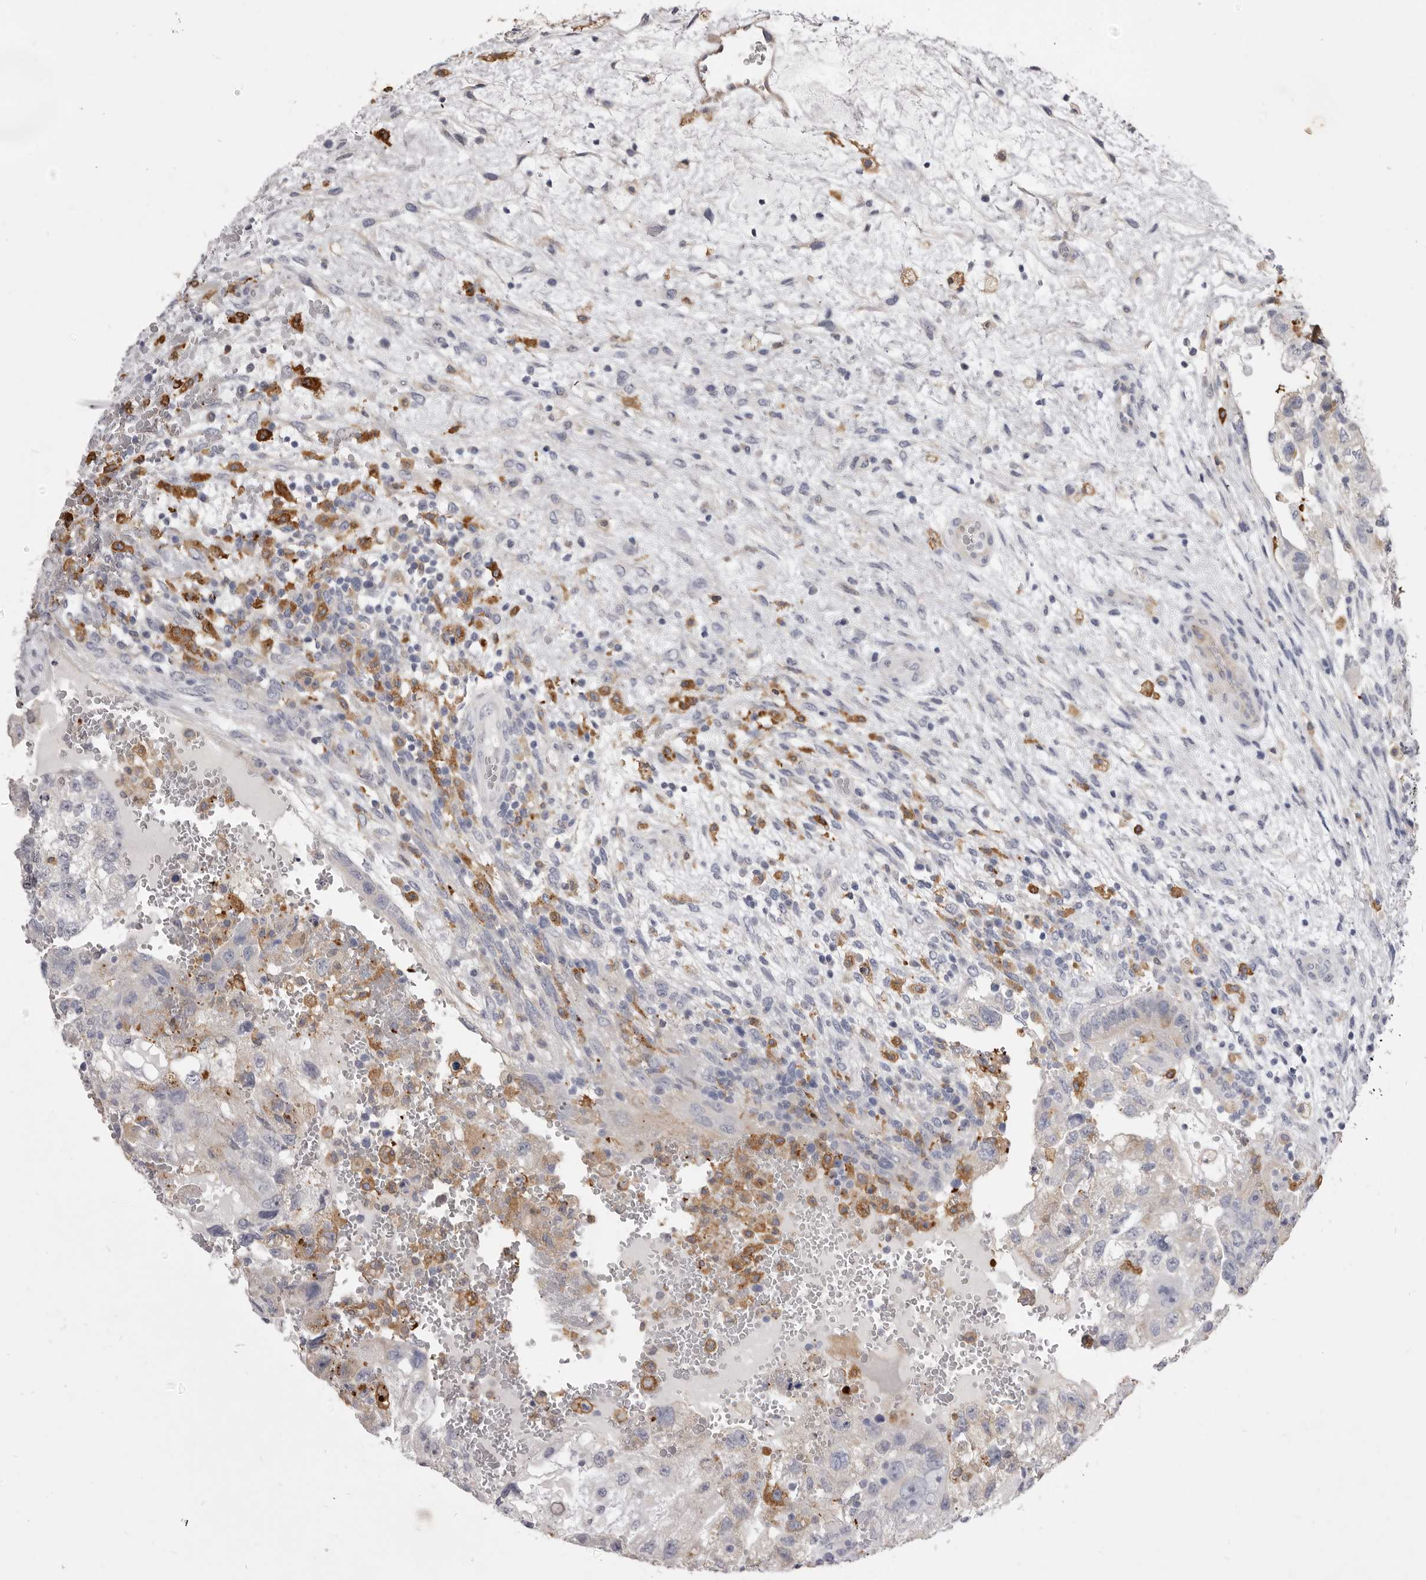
{"staining": {"intensity": "negative", "quantity": "none", "location": "none"}, "tissue": "testis cancer", "cell_type": "Tumor cells", "image_type": "cancer", "snomed": [{"axis": "morphology", "description": "Carcinoma, Embryonal, NOS"}, {"axis": "topography", "description": "Testis"}], "caption": "Image shows no significant protein expression in tumor cells of testis cancer (embryonal carcinoma).", "gene": "VPS45", "patient": {"sex": "male", "age": 36}}